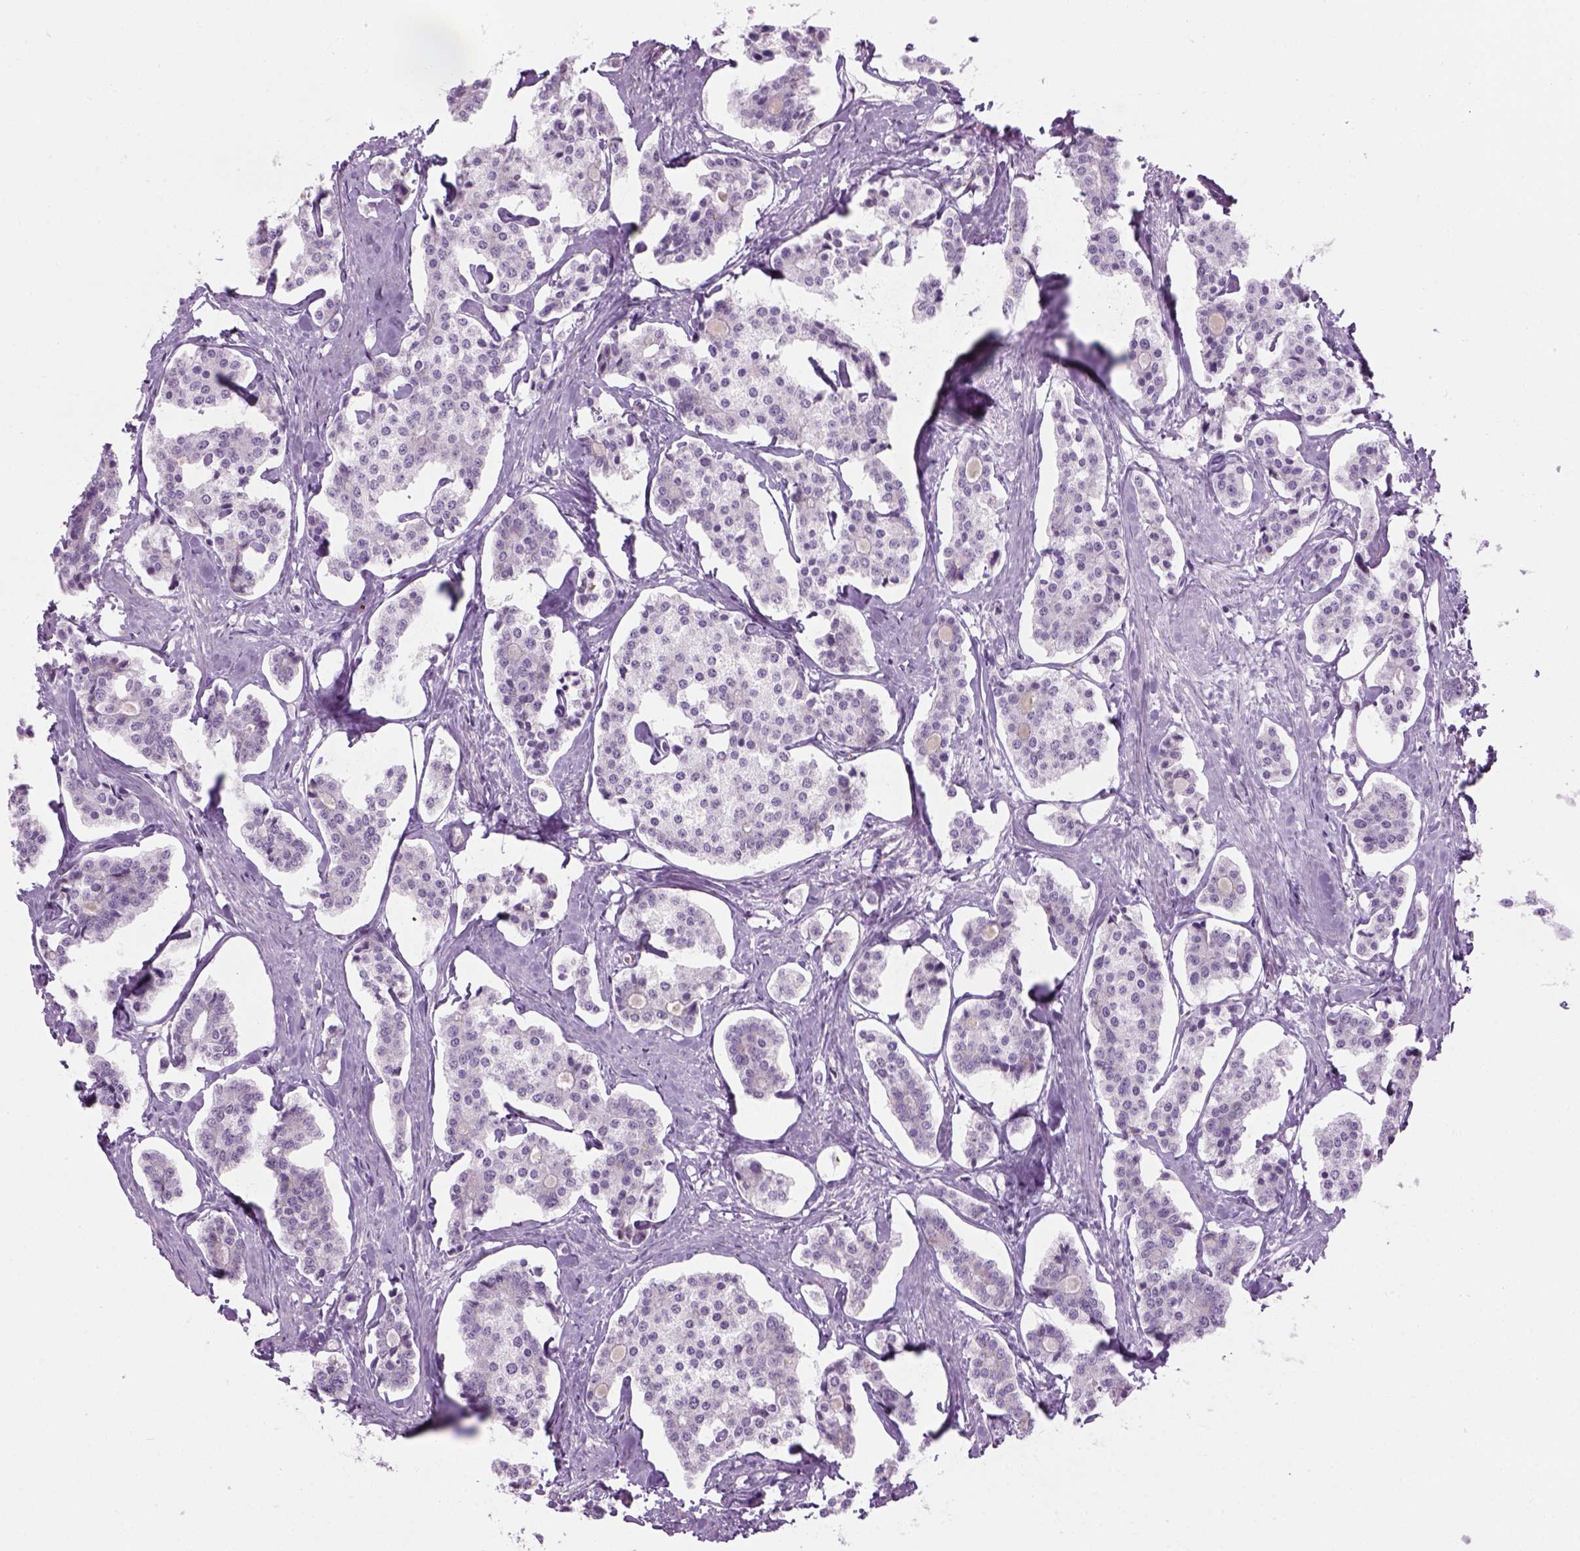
{"staining": {"intensity": "negative", "quantity": "none", "location": "none"}, "tissue": "carcinoid", "cell_type": "Tumor cells", "image_type": "cancer", "snomed": [{"axis": "morphology", "description": "Carcinoid, malignant, NOS"}, {"axis": "topography", "description": "Small intestine"}], "caption": "The IHC micrograph has no significant staining in tumor cells of carcinoid tissue.", "gene": "CIBAR2", "patient": {"sex": "female", "age": 65}}